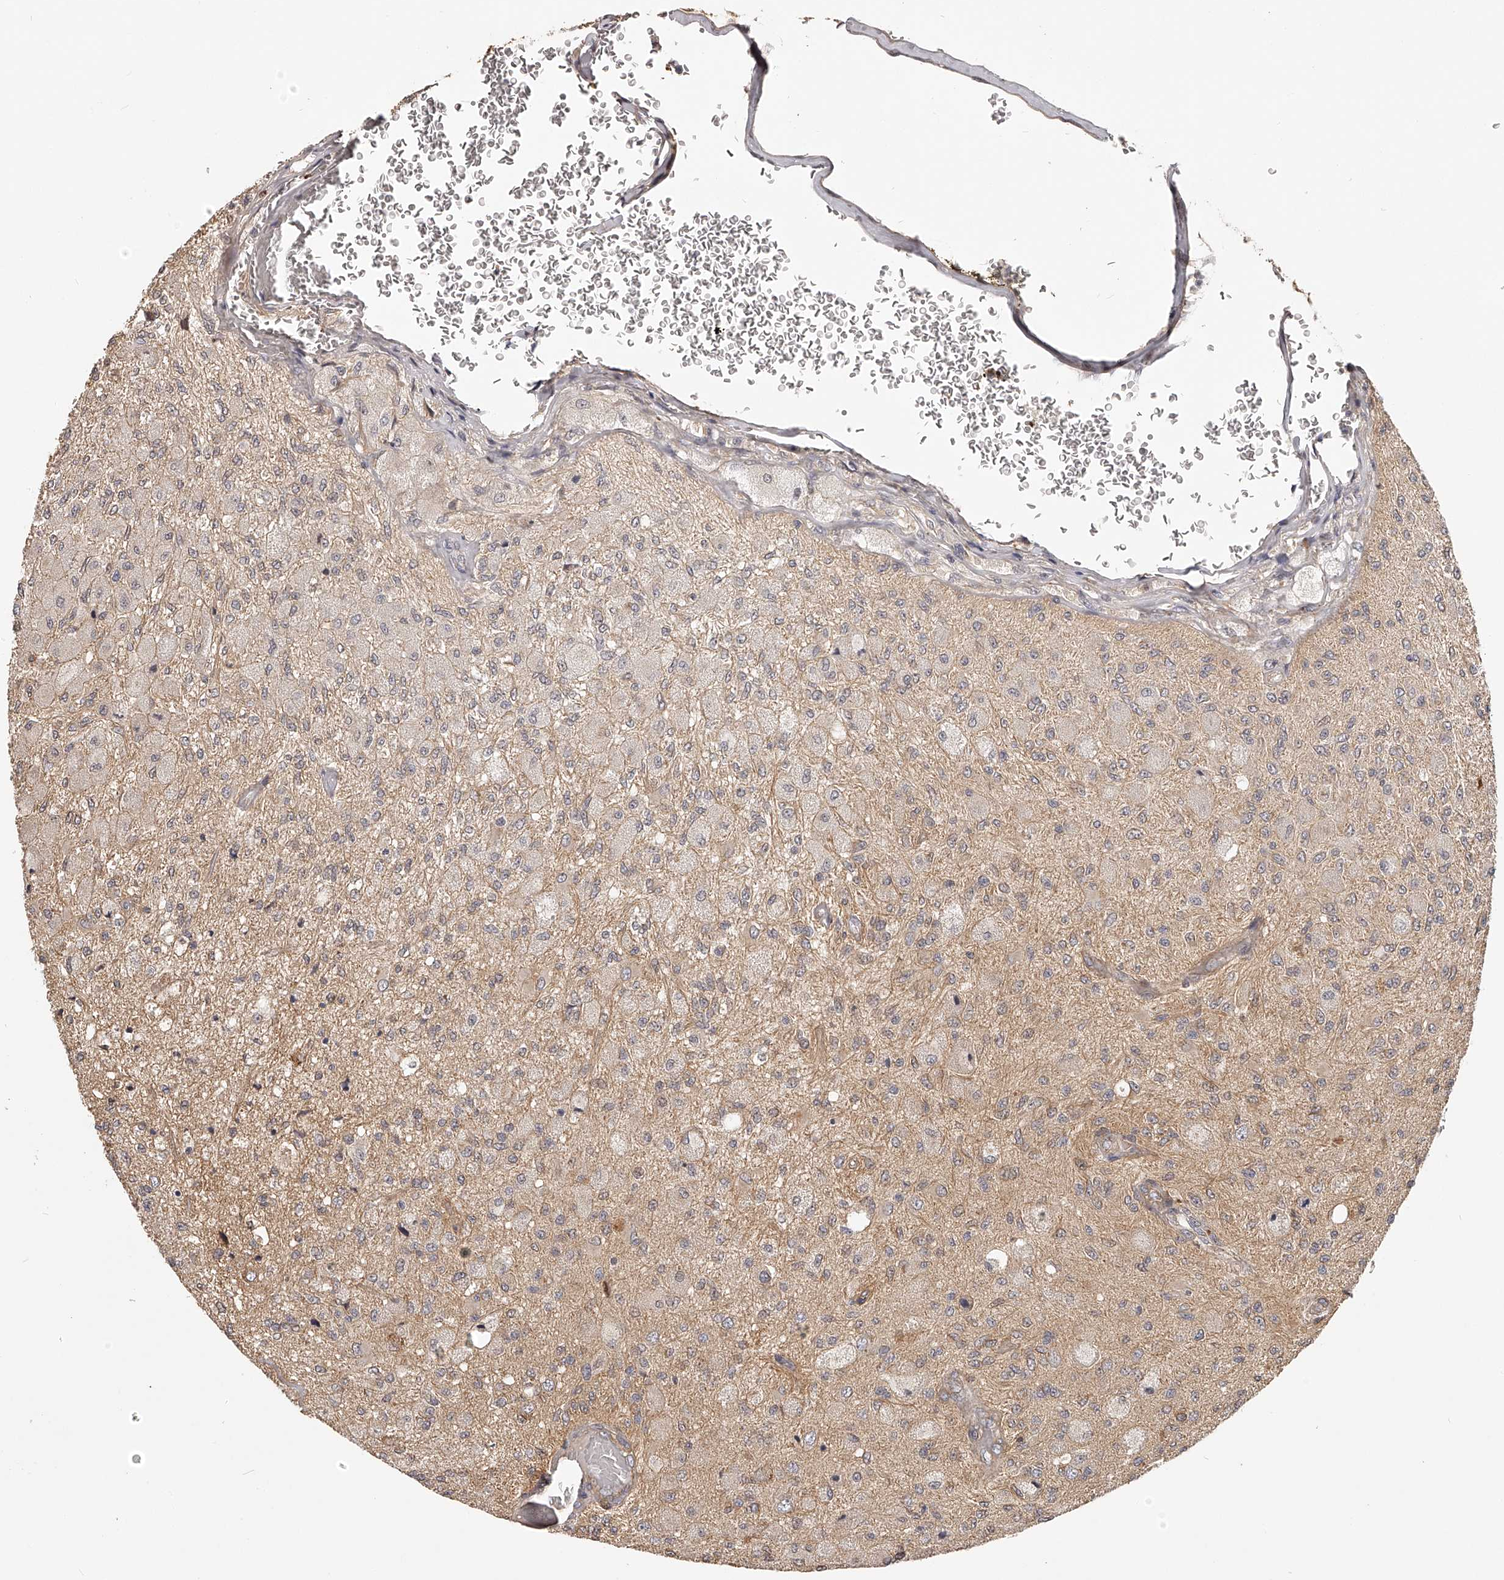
{"staining": {"intensity": "weak", "quantity": "<25%", "location": "cytoplasmic/membranous"}, "tissue": "glioma", "cell_type": "Tumor cells", "image_type": "cancer", "snomed": [{"axis": "morphology", "description": "Normal tissue, NOS"}, {"axis": "morphology", "description": "Glioma, malignant, High grade"}, {"axis": "topography", "description": "Cerebral cortex"}], "caption": "Immunohistochemical staining of malignant glioma (high-grade) demonstrates no significant expression in tumor cells.", "gene": "ZNF582", "patient": {"sex": "male", "age": 77}}